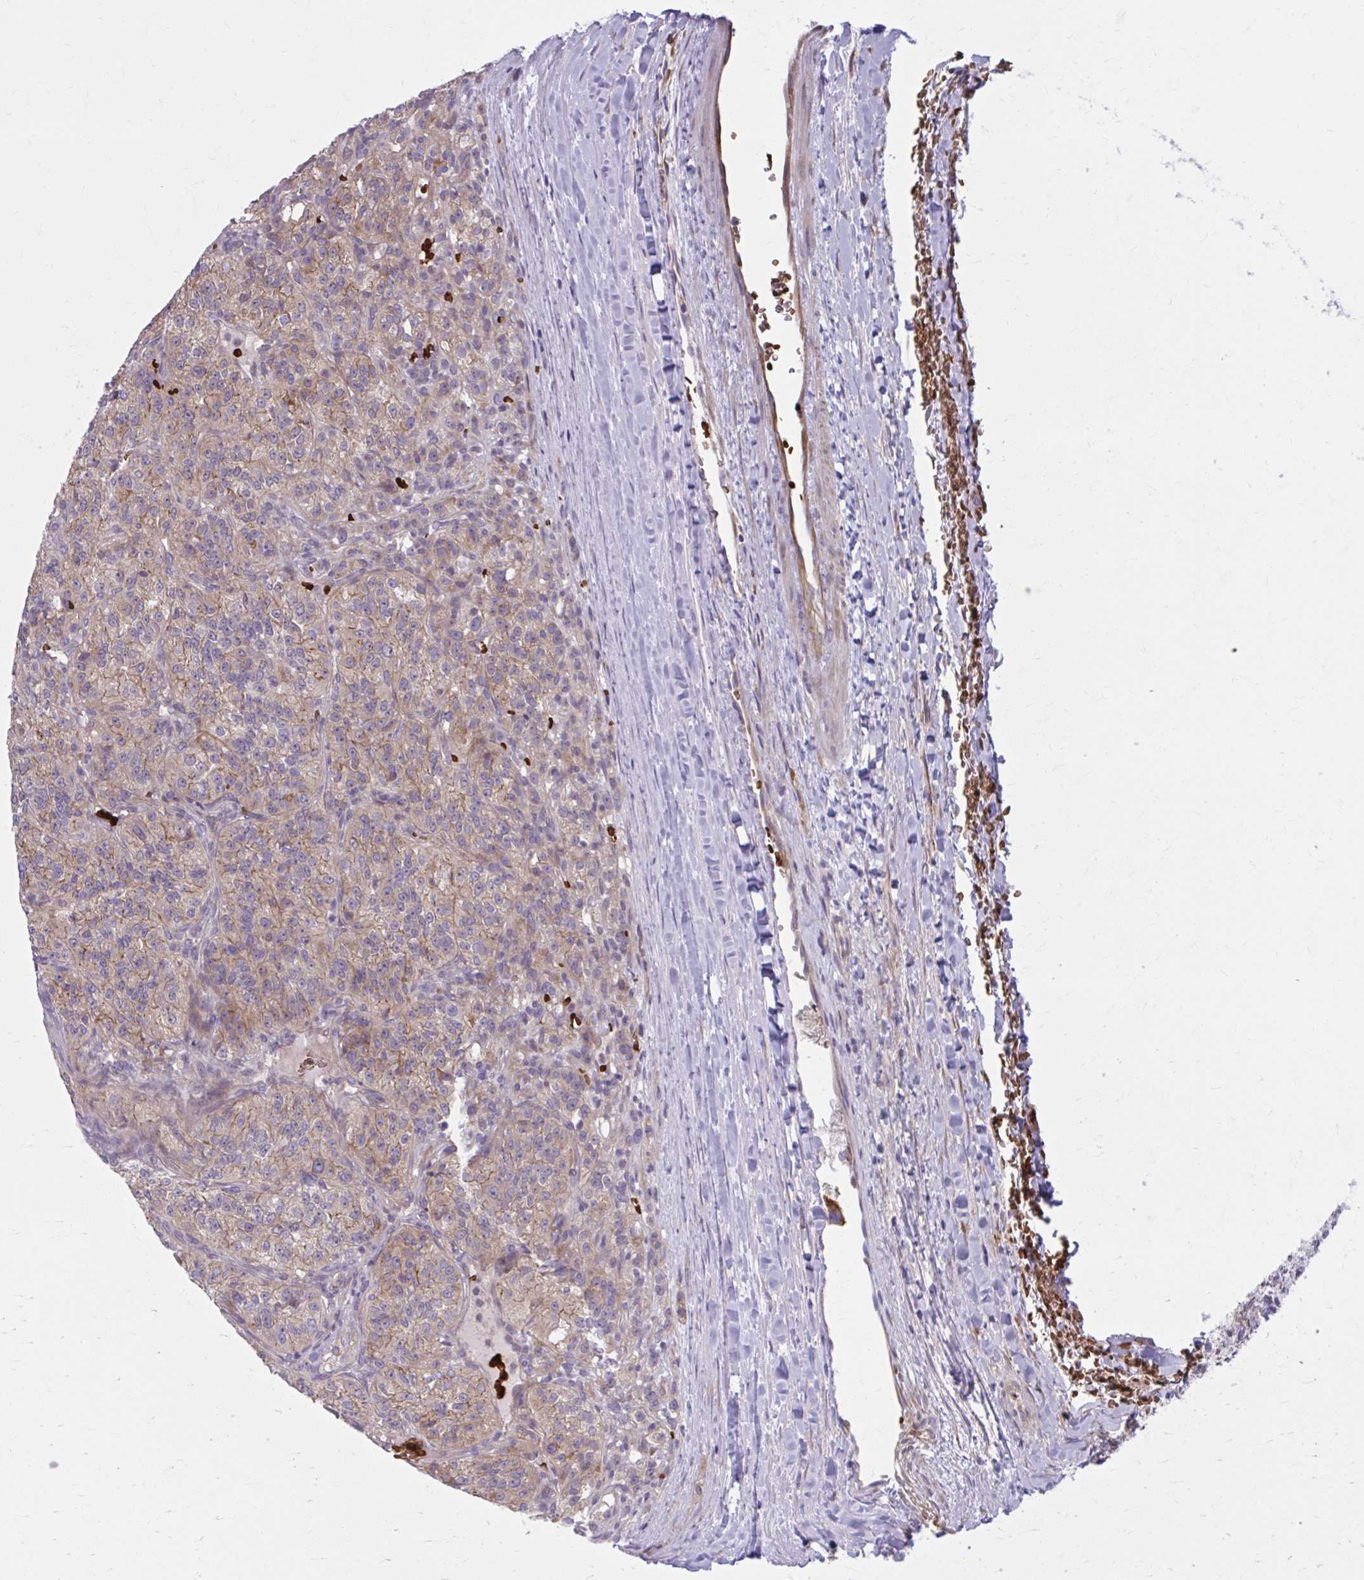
{"staining": {"intensity": "weak", "quantity": "25%-75%", "location": "cytoplasmic/membranous"}, "tissue": "renal cancer", "cell_type": "Tumor cells", "image_type": "cancer", "snomed": [{"axis": "morphology", "description": "Adenocarcinoma, NOS"}, {"axis": "topography", "description": "Kidney"}], "caption": "This photomicrograph displays immunohistochemistry (IHC) staining of renal adenocarcinoma, with low weak cytoplasmic/membranous staining in about 25%-75% of tumor cells.", "gene": "SNF8", "patient": {"sex": "female", "age": 63}}